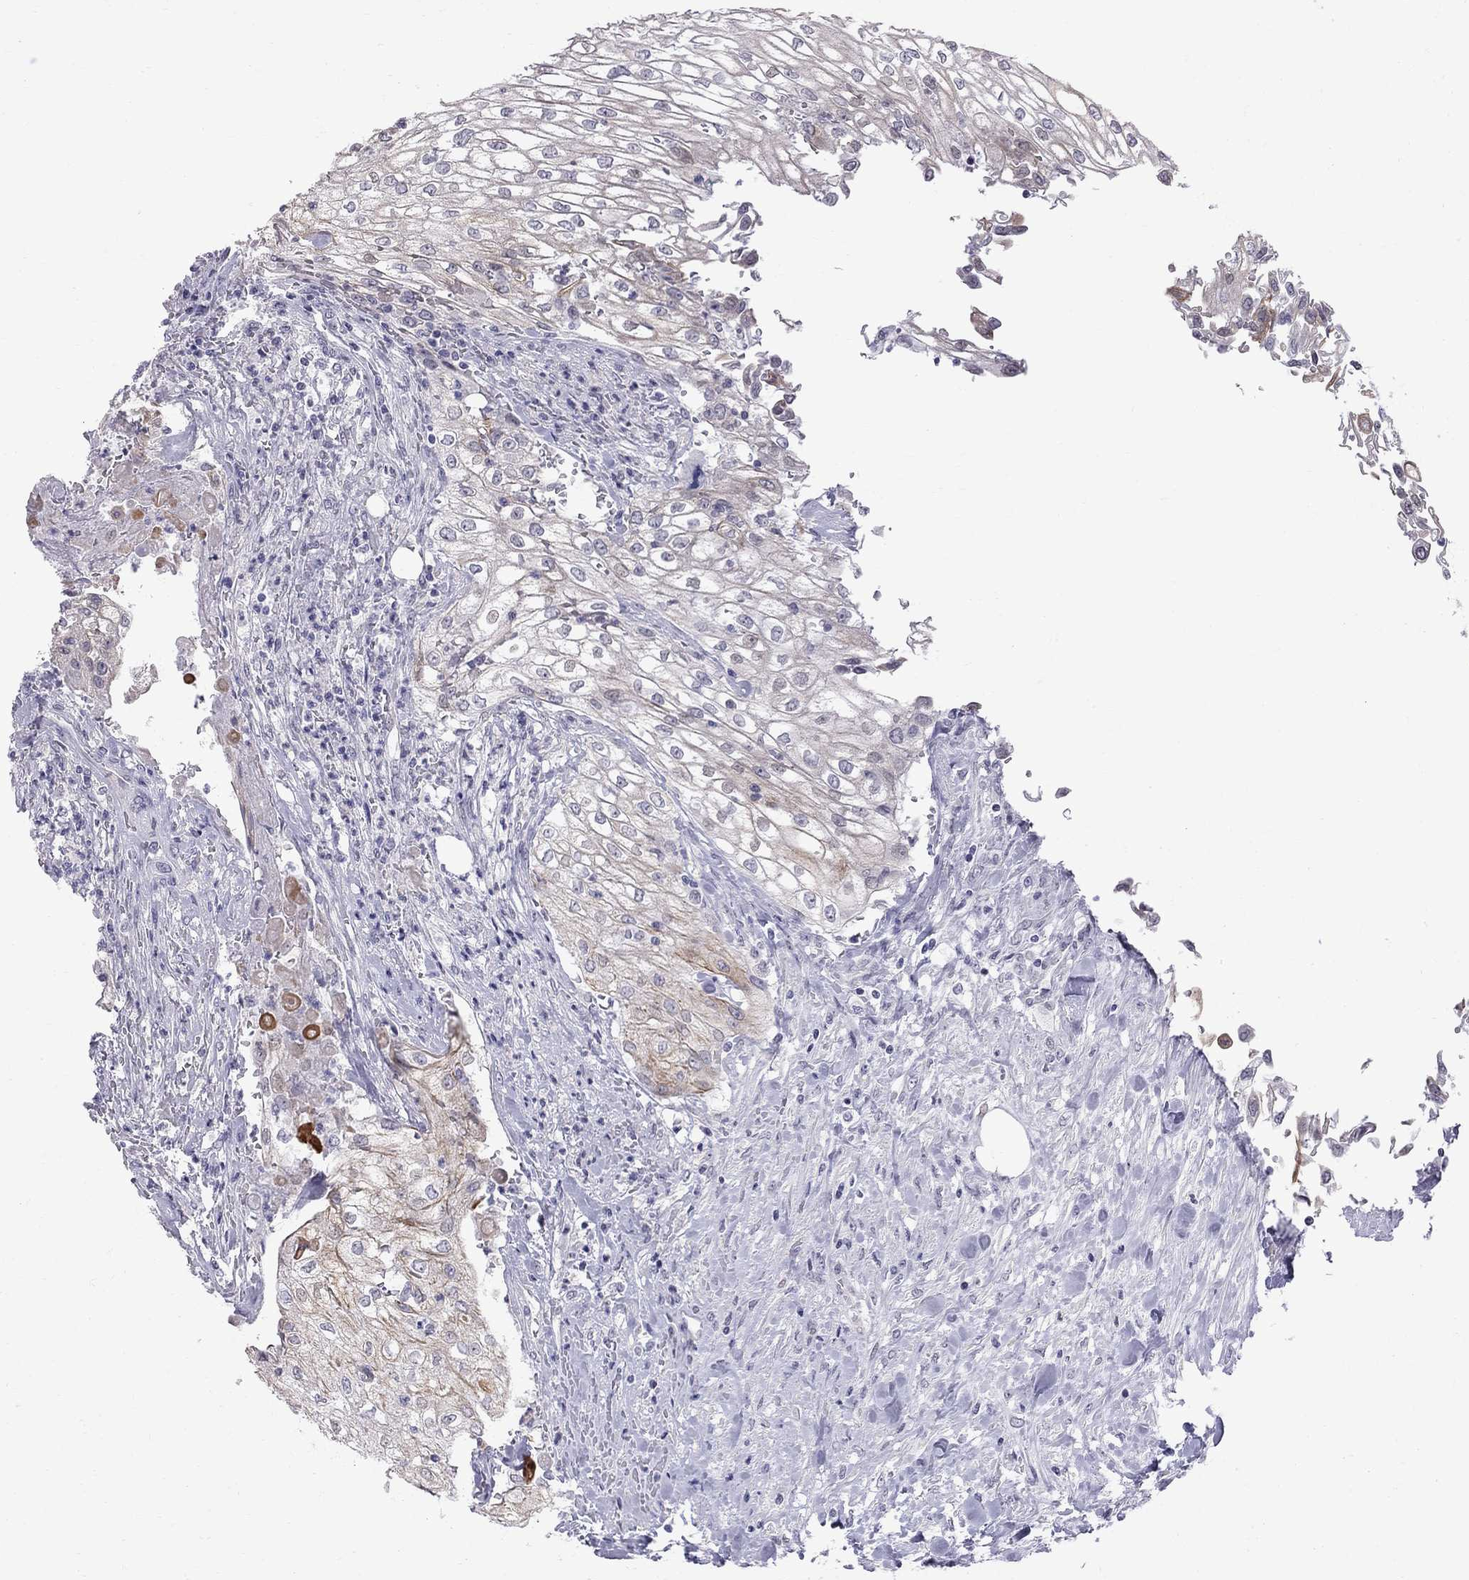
{"staining": {"intensity": "moderate", "quantity": "<25%", "location": "cytoplasmic/membranous"}, "tissue": "urothelial cancer", "cell_type": "Tumor cells", "image_type": "cancer", "snomed": [{"axis": "morphology", "description": "Urothelial carcinoma, High grade"}, {"axis": "topography", "description": "Urinary bladder"}], "caption": "Protein staining displays moderate cytoplasmic/membranous positivity in about <25% of tumor cells in urothelial cancer.", "gene": "MUC15", "patient": {"sex": "male", "age": 62}}